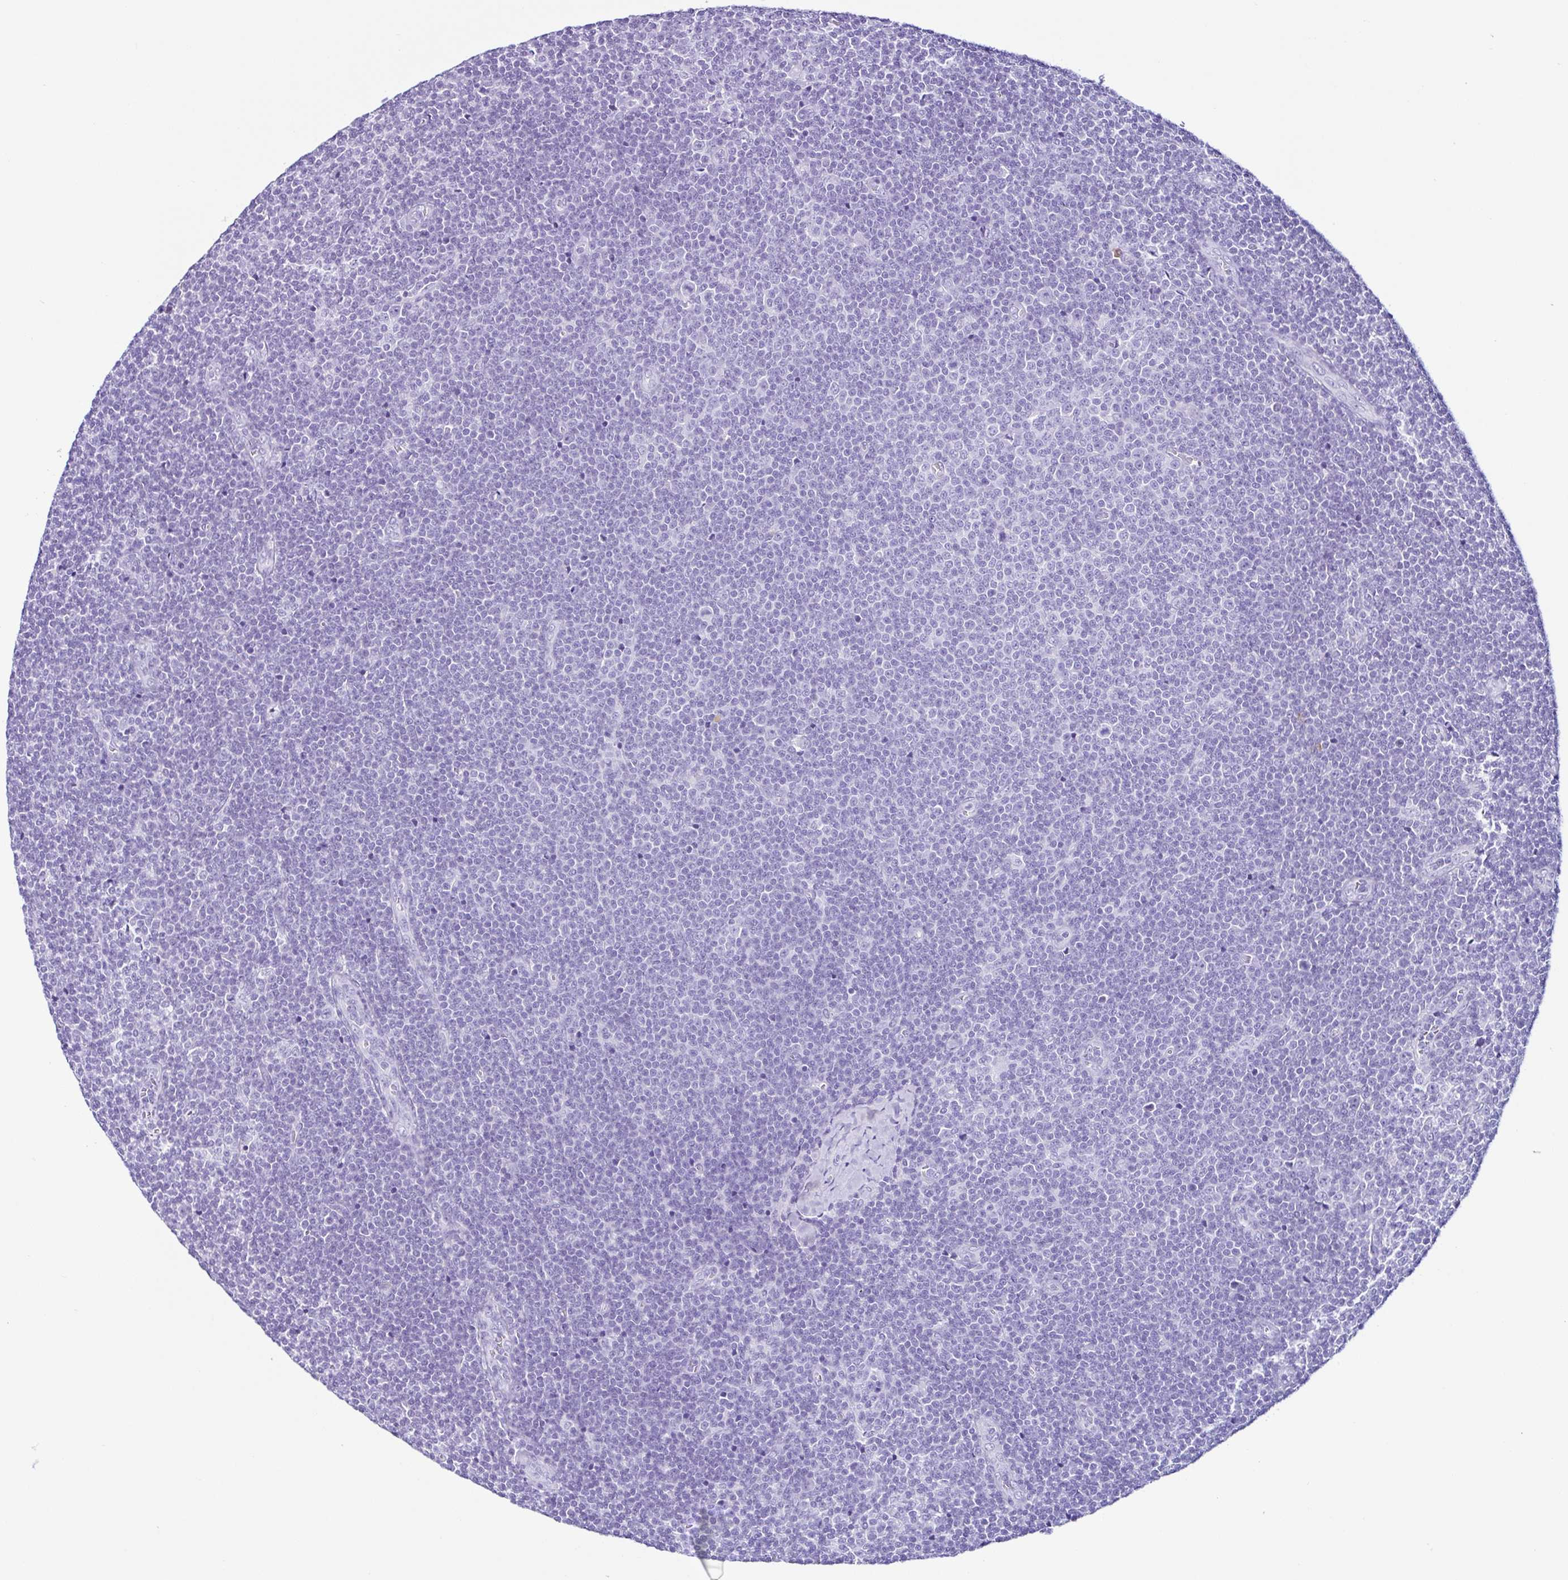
{"staining": {"intensity": "negative", "quantity": "none", "location": "none"}, "tissue": "lymphoma", "cell_type": "Tumor cells", "image_type": "cancer", "snomed": [{"axis": "morphology", "description": "Malignant lymphoma, non-Hodgkin's type, Low grade"}, {"axis": "topography", "description": "Lymph node"}], "caption": "A high-resolution image shows IHC staining of low-grade malignant lymphoma, non-Hodgkin's type, which exhibits no significant expression in tumor cells. (DAB (3,3'-diaminobenzidine) immunohistochemistry with hematoxylin counter stain).", "gene": "PIGF", "patient": {"sex": "male", "age": 48}}